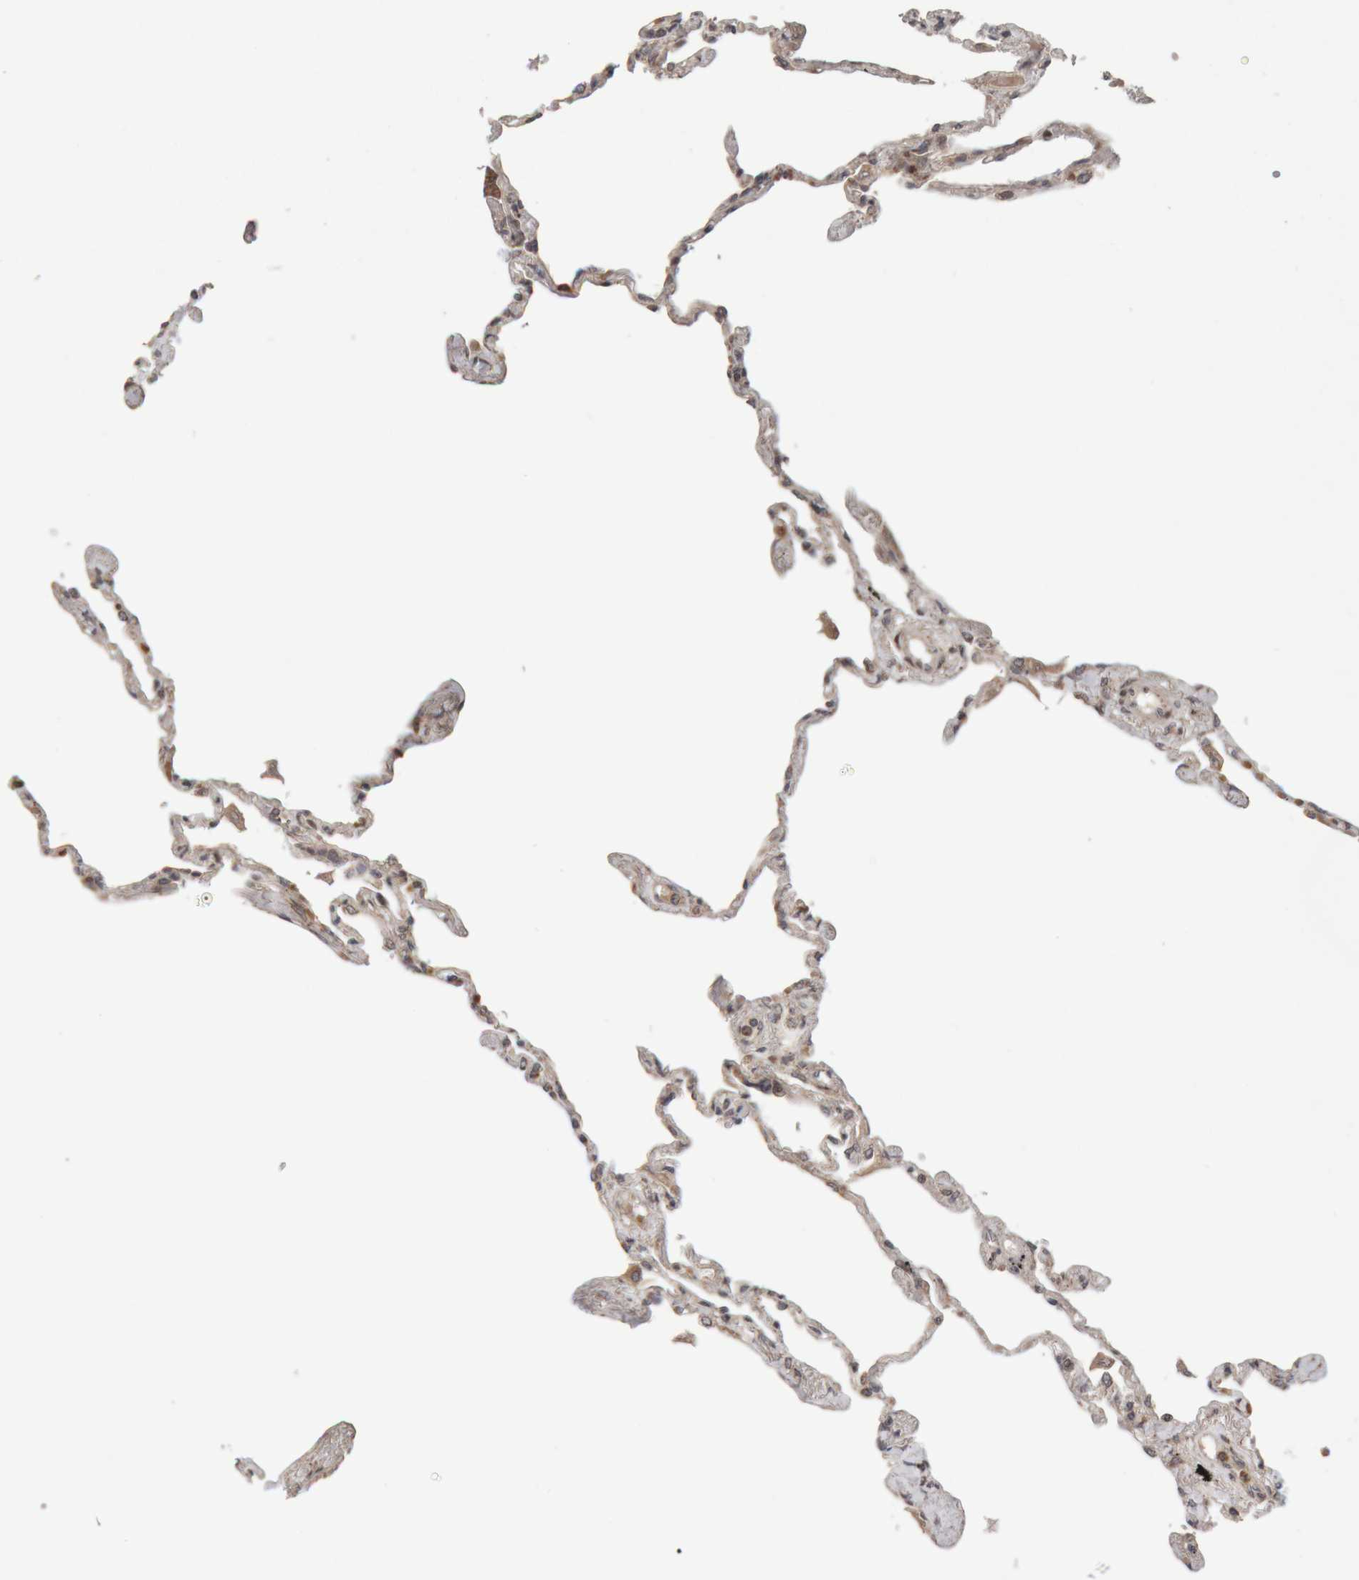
{"staining": {"intensity": "moderate", "quantity": "25%-75%", "location": "cytoplasmic/membranous"}, "tissue": "lung", "cell_type": "Alveolar cells", "image_type": "normal", "snomed": [{"axis": "morphology", "description": "Normal tissue, NOS"}, {"axis": "topography", "description": "Lung"}], "caption": "Immunohistochemical staining of unremarkable lung reveals moderate cytoplasmic/membranous protein expression in about 25%-75% of alveolar cells. (brown staining indicates protein expression, while blue staining denotes nuclei).", "gene": "KIF21B", "patient": {"sex": "female", "age": 67}}